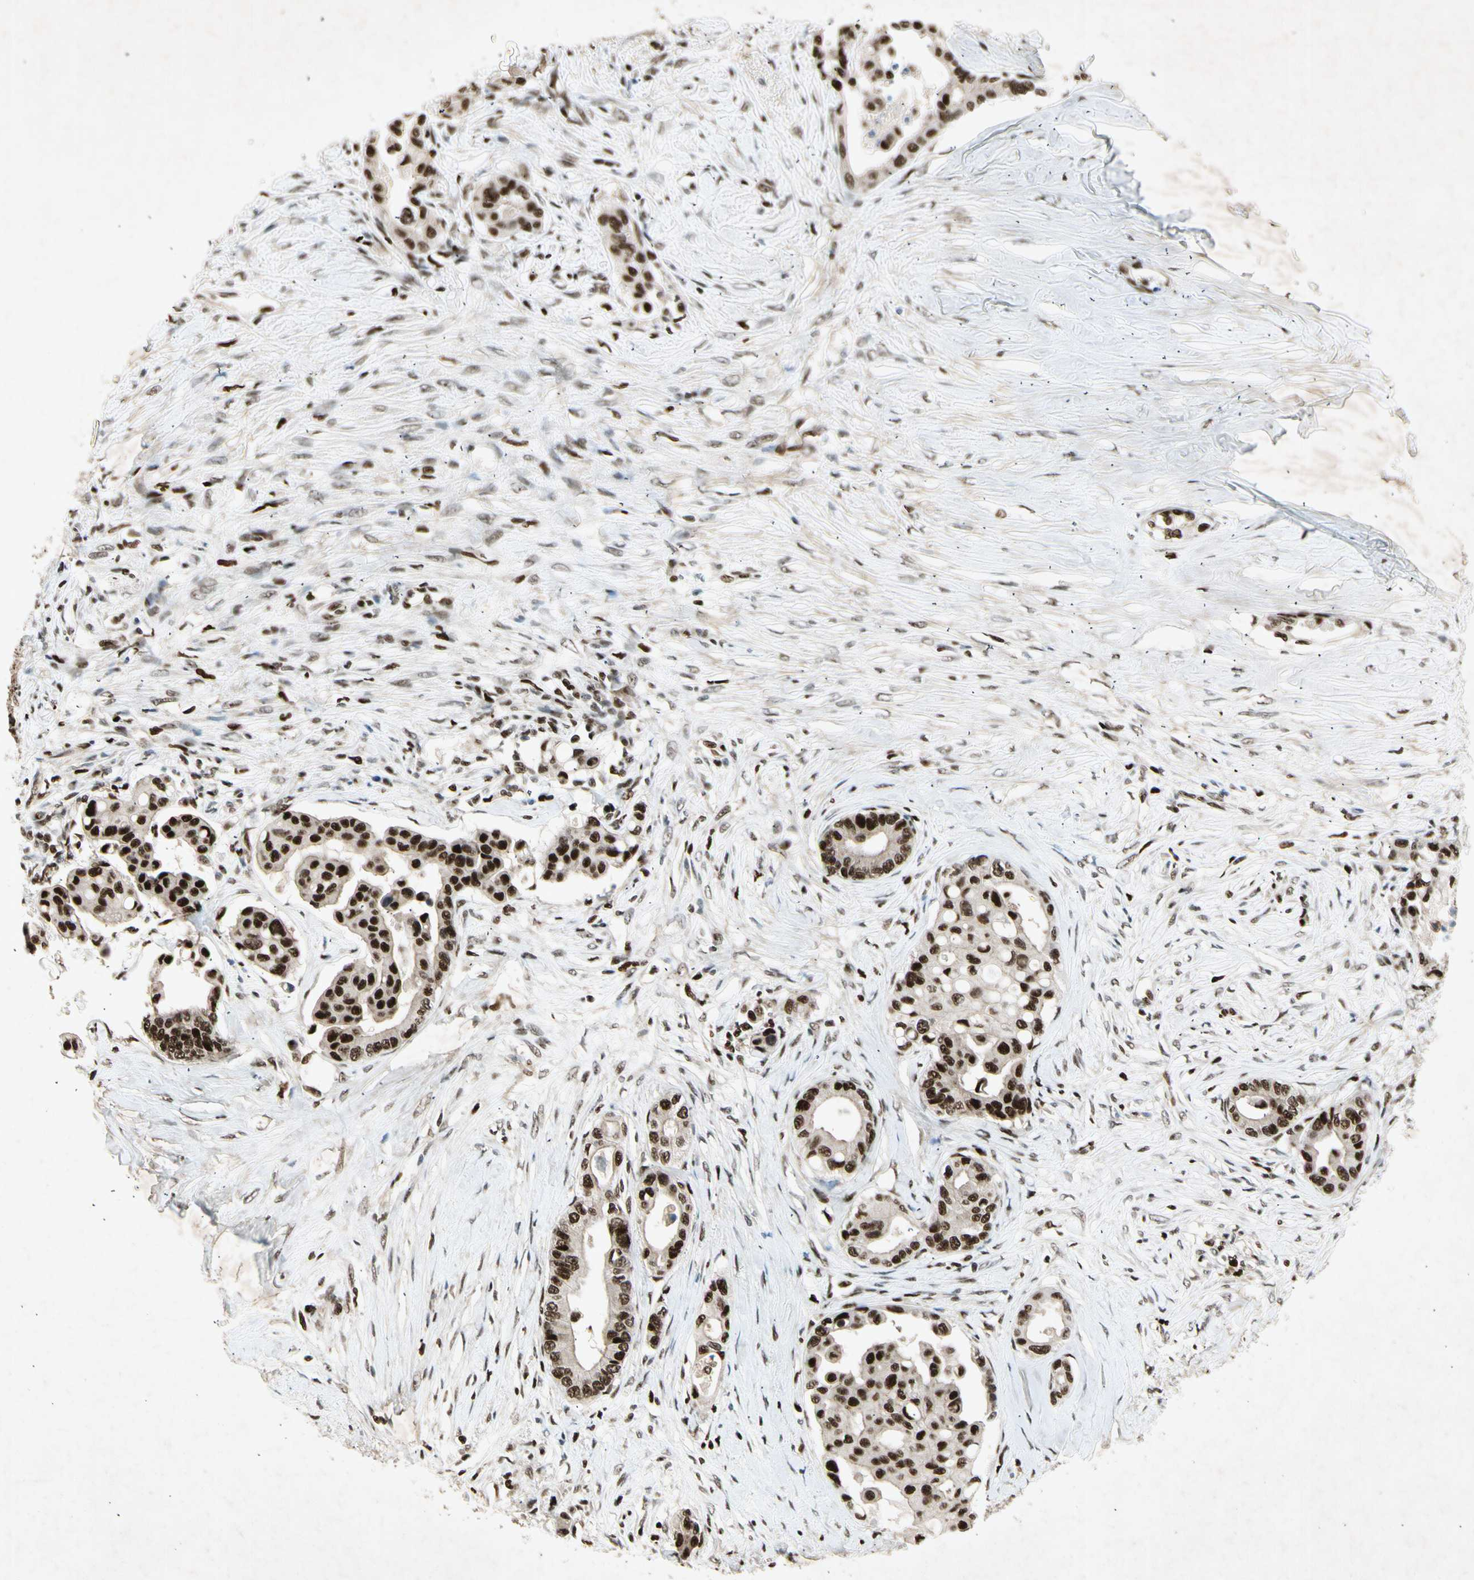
{"staining": {"intensity": "strong", "quantity": ">75%", "location": "nuclear"}, "tissue": "colorectal cancer", "cell_type": "Tumor cells", "image_type": "cancer", "snomed": [{"axis": "morphology", "description": "Normal tissue, NOS"}, {"axis": "morphology", "description": "Adenocarcinoma, NOS"}, {"axis": "topography", "description": "Colon"}], "caption": "An immunohistochemistry (IHC) histopathology image of tumor tissue is shown. Protein staining in brown highlights strong nuclear positivity in colorectal cancer (adenocarcinoma) within tumor cells. Immunohistochemistry (ihc) stains the protein in brown and the nuclei are stained blue.", "gene": "RNF43", "patient": {"sex": "male", "age": 82}}